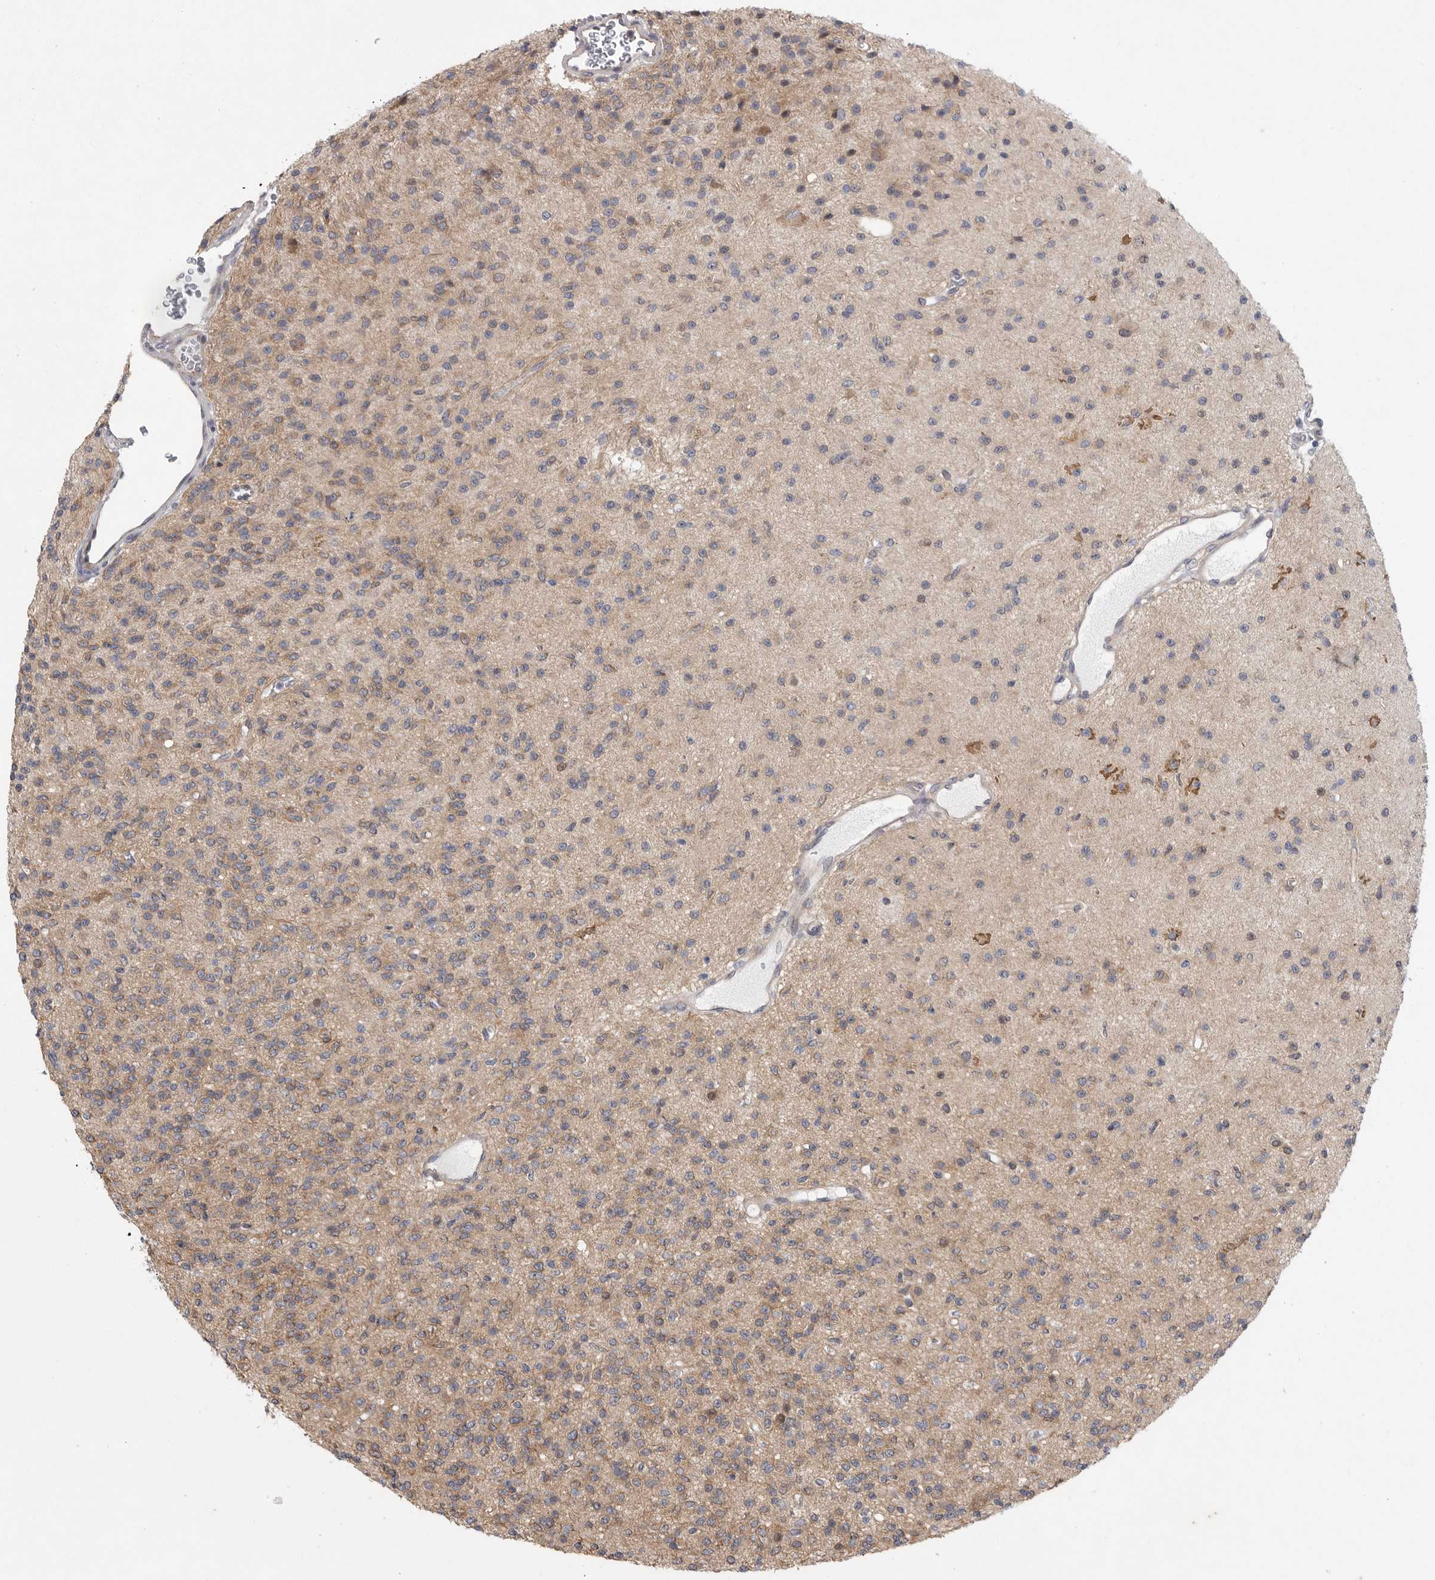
{"staining": {"intensity": "weak", "quantity": ">75%", "location": "cytoplasmic/membranous"}, "tissue": "glioma", "cell_type": "Tumor cells", "image_type": "cancer", "snomed": [{"axis": "morphology", "description": "Glioma, malignant, High grade"}, {"axis": "topography", "description": "Brain"}], "caption": "Immunohistochemical staining of human malignant glioma (high-grade) displays low levels of weak cytoplasmic/membranous positivity in approximately >75% of tumor cells.", "gene": "FBXO43", "patient": {"sex": "male", "age": 34}}